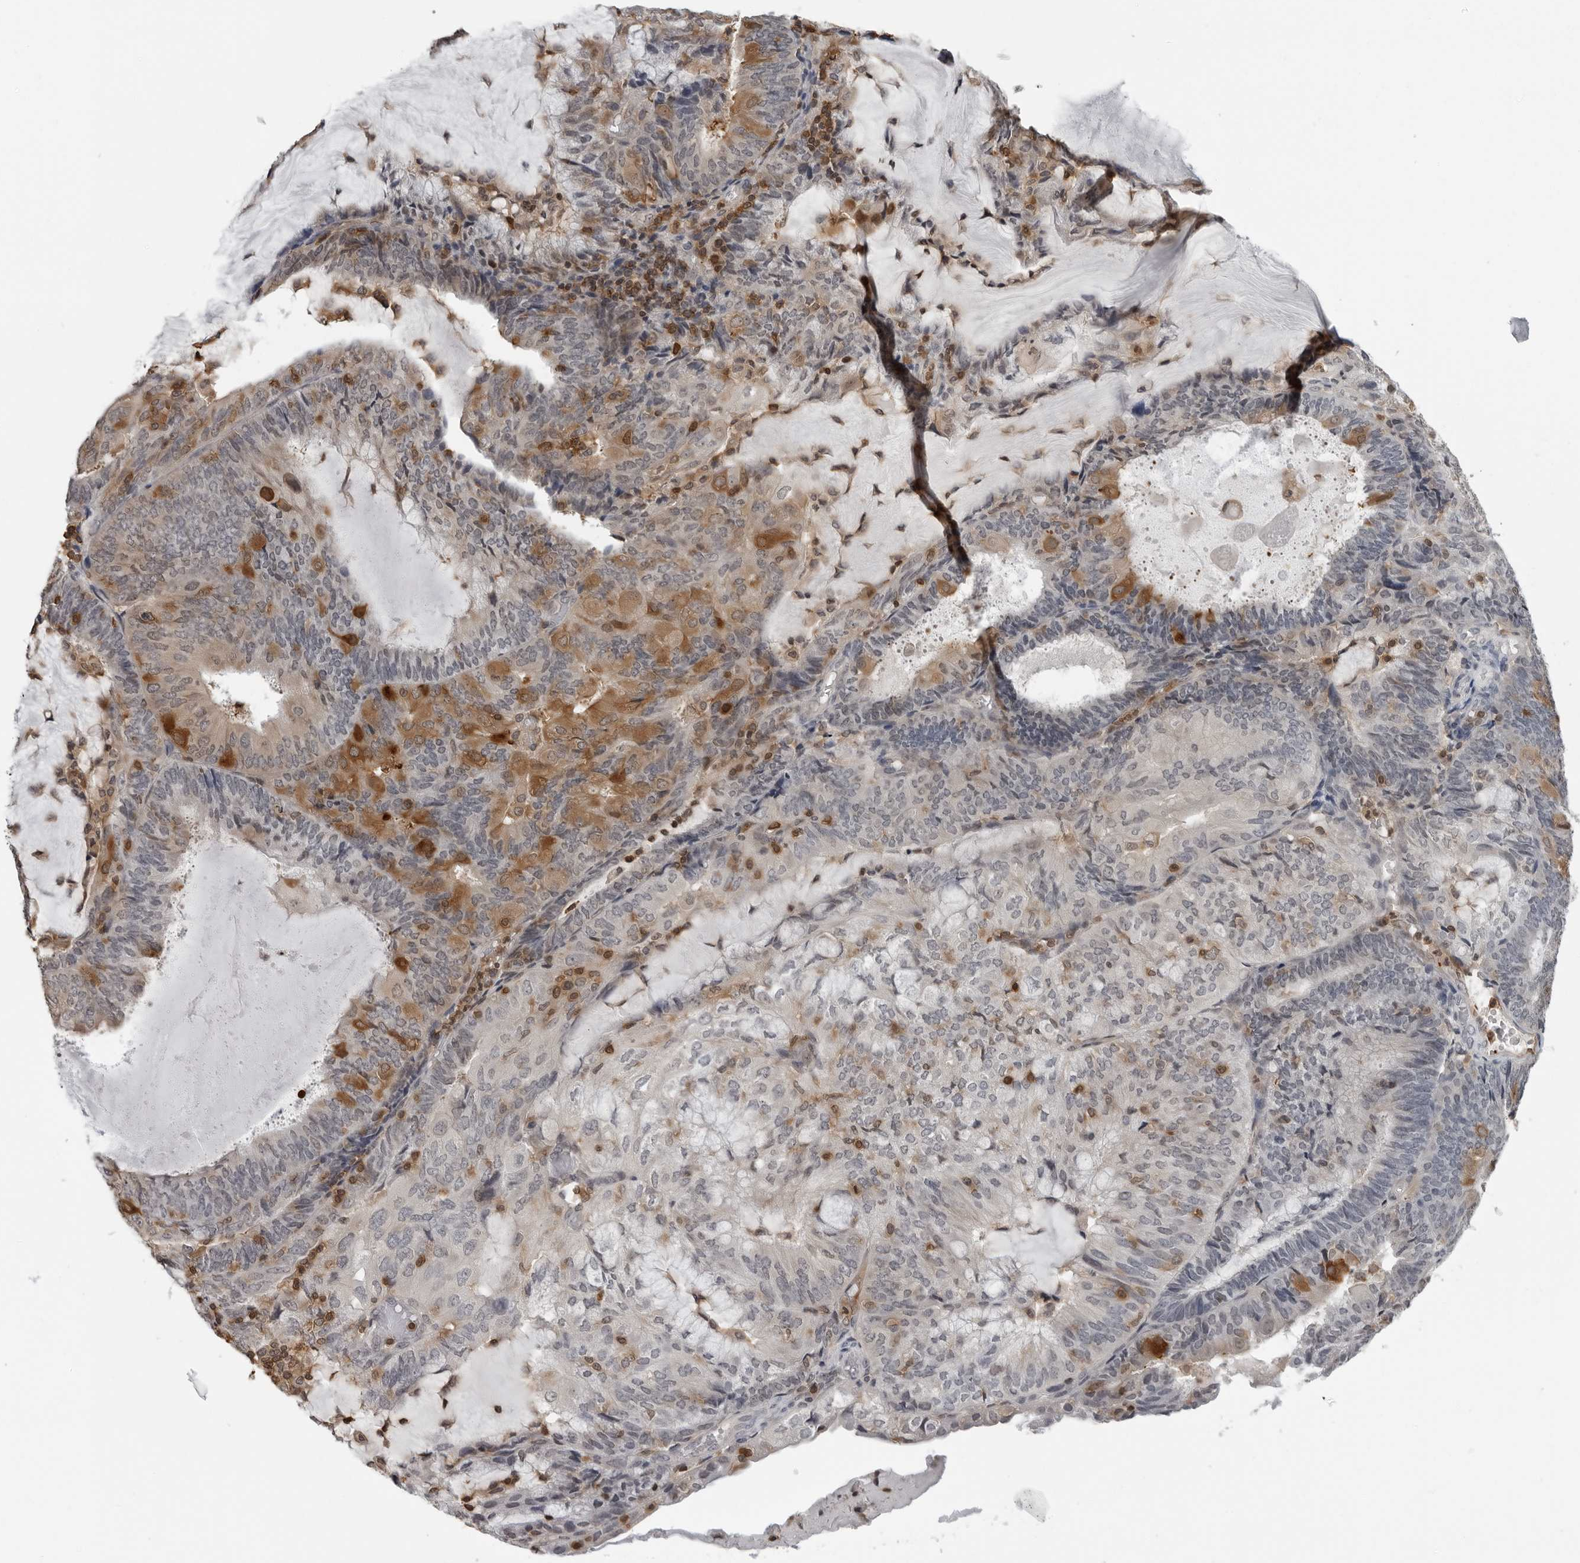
{"staining": {"intensity": "moderate", "quantity": "<25%", "location": "cytoplasmic/membranous"}, "tissue": "endometrial cancer", "cell_type": "Tumor cells", "image_type": "cancer", "snomed": [{"axis": "morphology", "description": "Adenocarcinoma, NOS"}, {"axis": "topography", "description": "Endometrium"}], "caption": "Endometrial adenocarcinoma stained with immunohistochemistry exhibits moderate cytoplasmic/membranous expression in approximately <25% of tumor cells. Ihc stains the protein of interest in brown and the nuclei are stained blue.", "gene": "HSPH1", "patient": {"sex": "female", "age": 81}}